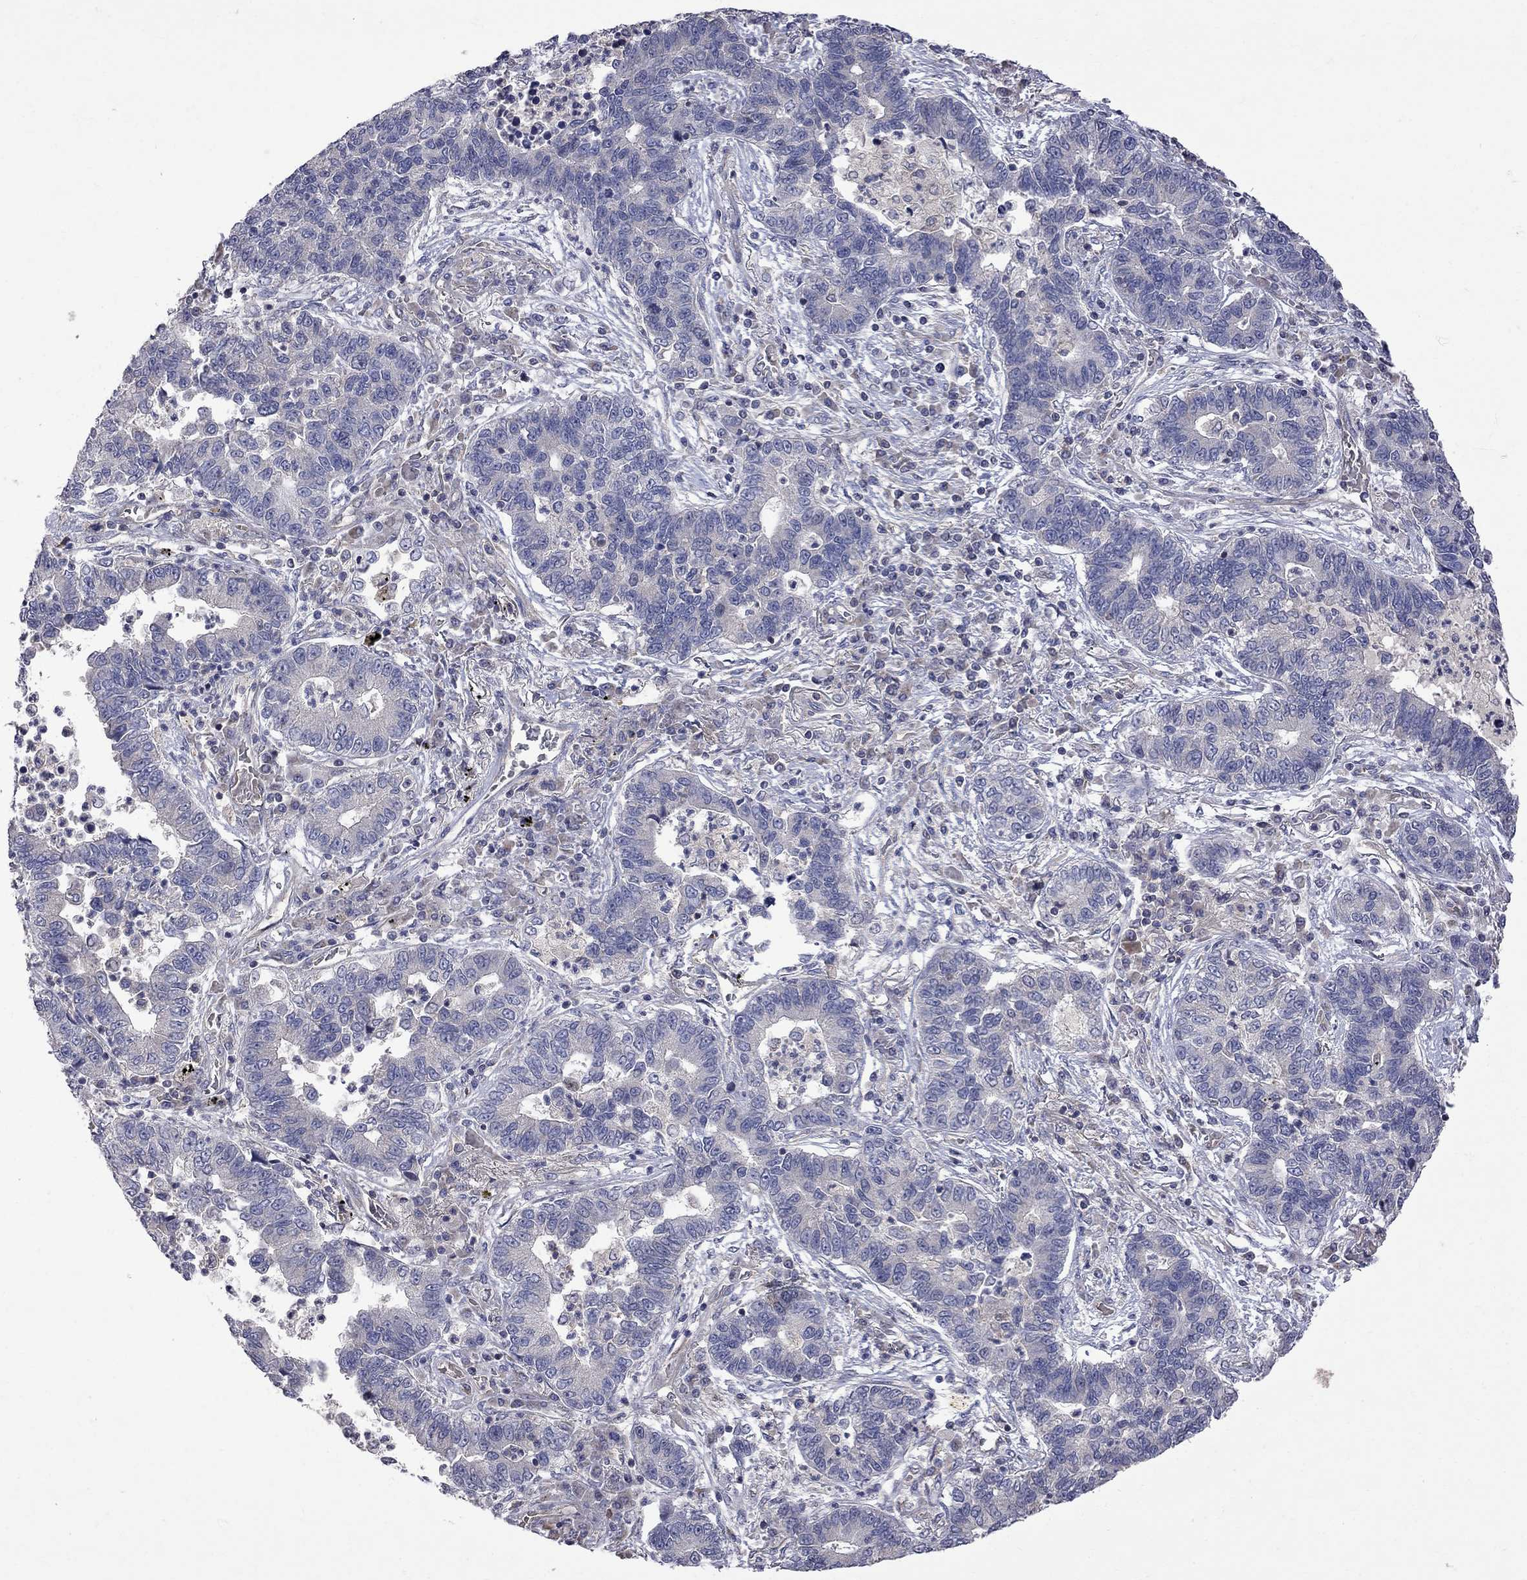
{"staining": {"intensity": "negative", "quantity": "none", "location": "none"}, "tissue": "lung cancer", "cell_type": "Tumor cells", "image_type": "cancer", "snomed": [{"axis": "morphology", "description": "Adenocarcinoma, NOS"}, {"axis": "topography", "description": "Lung"}], "caption": "Tumor cells are negative for protein expression in human lung adenocarcinoma.", "gene": "ABI3", "patient": {"sex": "female", "age": 57}}